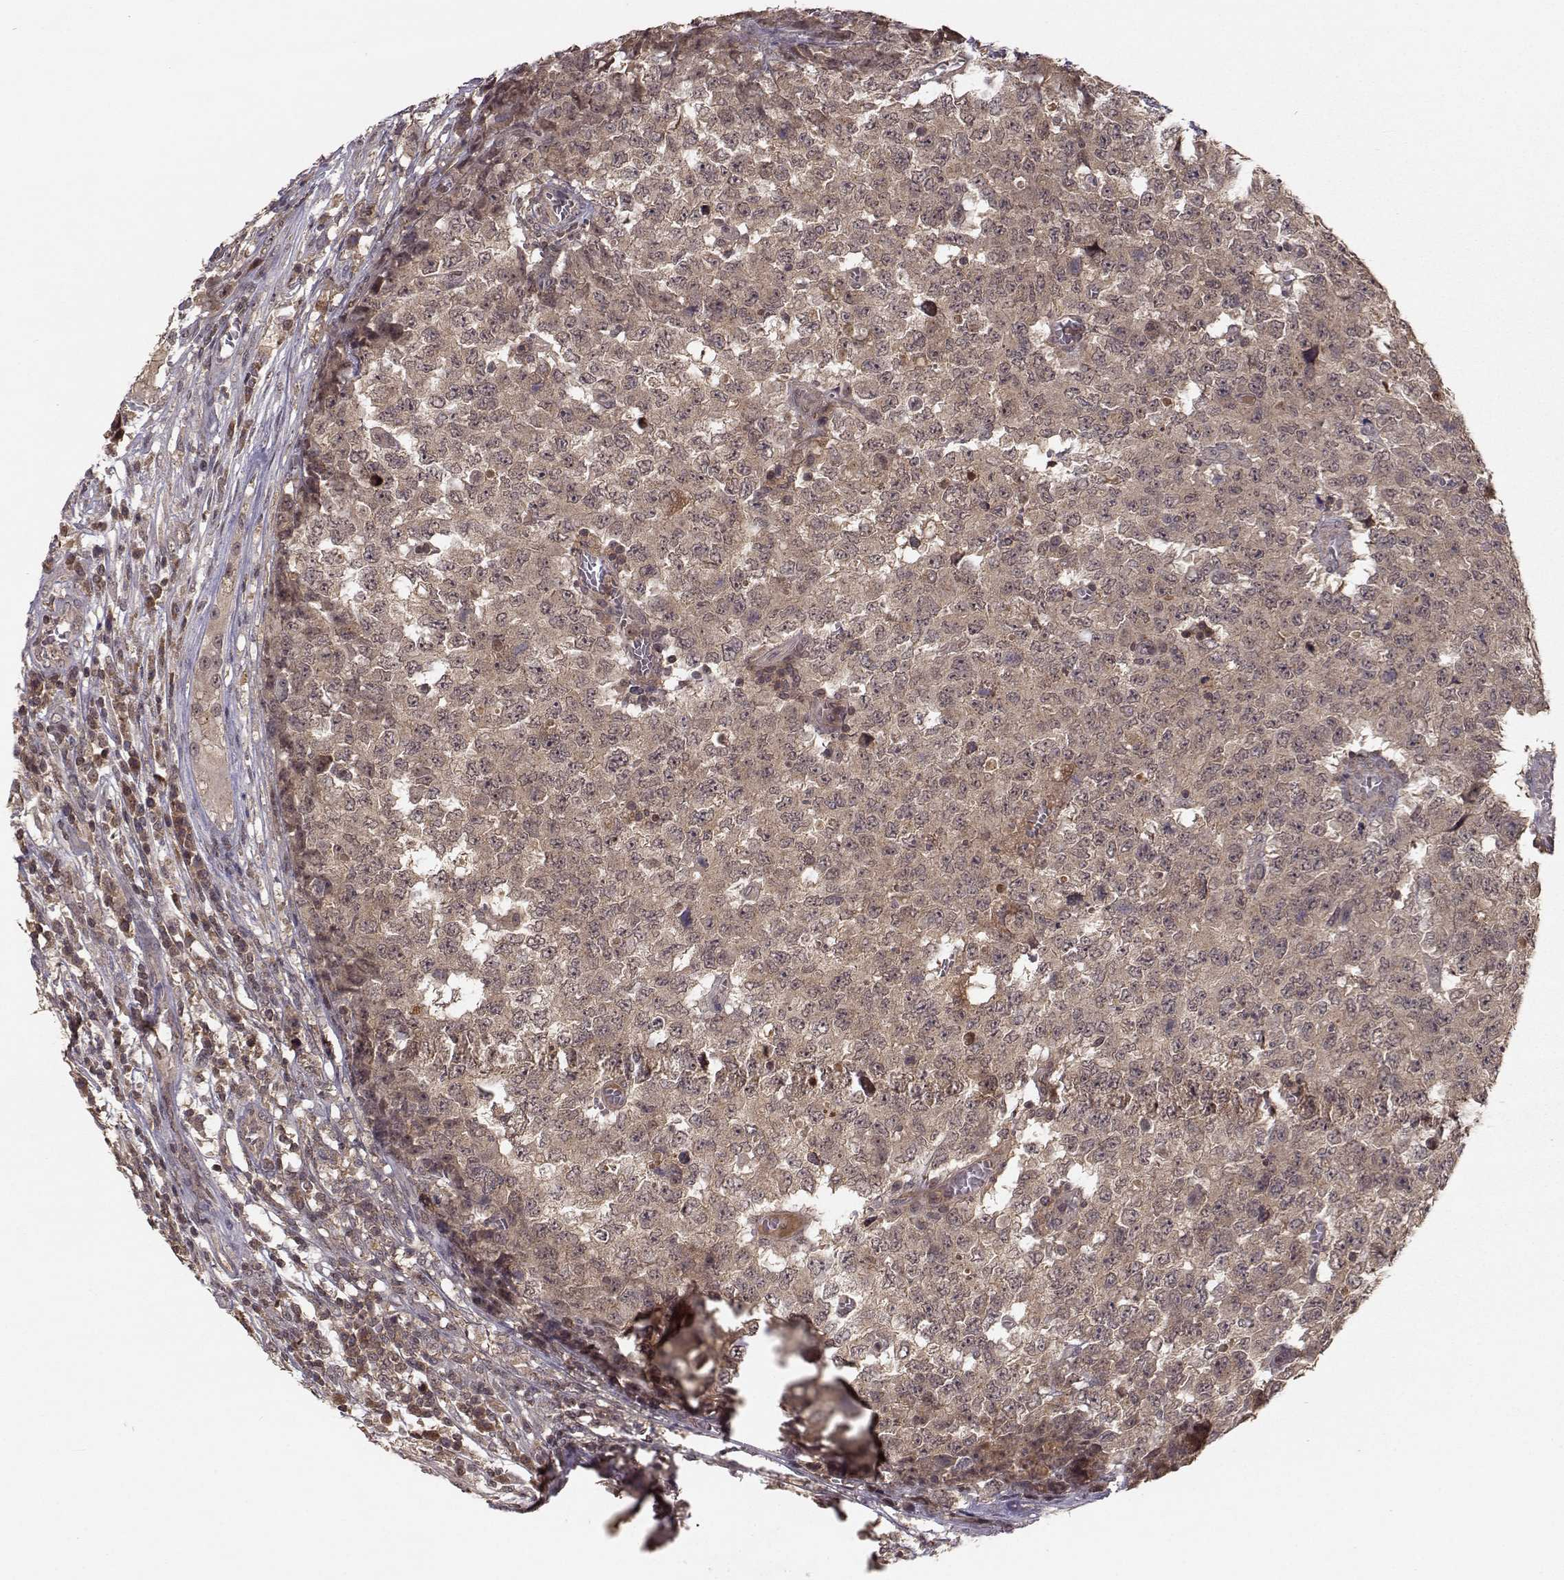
{"staining": {"intensity": "weak", "quantity": ">75%", "location": "cytoplasmic/membranous"}, "tissue": "testis cancer", "cell_type": "Tumor cells", "image_type": "cancer", "snomed": [{"axis": "morphology", "description": "Carcinoma, Embryonal, NOS"}, {"axis": "topography", "description": "Testis"}], "caption": "Weak cytoplasmic/membranous staining is present in approximately >75% of tumor cells in testis cancer.", "gene": "PLEKHG3", "patient": {"sex": "male", "age": 23}}